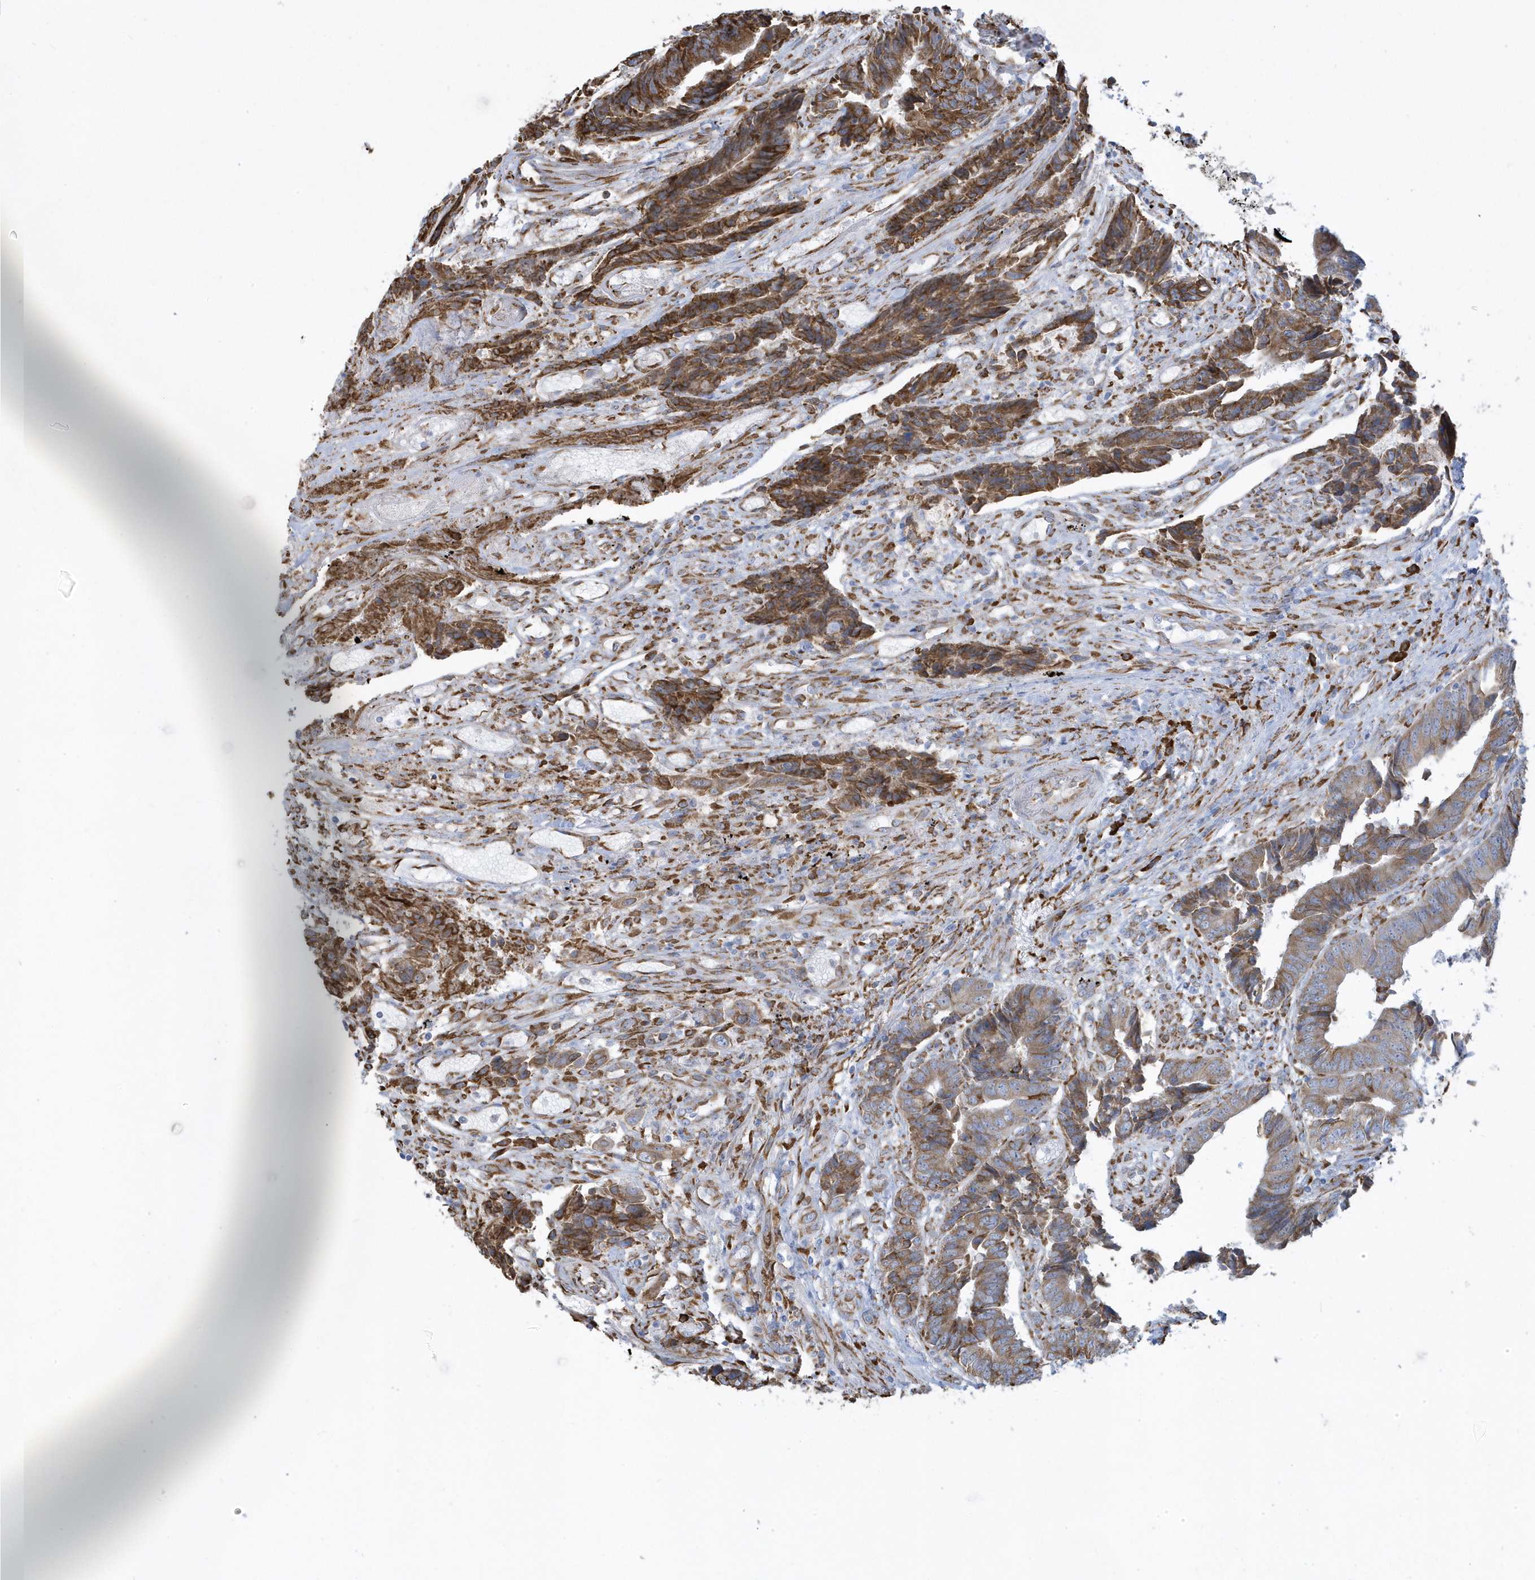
{"staining": {"intensity": "moderate", "quantity": ">75%", "location": "cytoplasmic/membranous"}, "tissue": "colorectal cancer", "cell_type": "Tumor cells", "image_type": "cancer", "snomed": [{"axis": "morphology", "description": "Adenocarcinoma, NOS"}, {"axis": "topography", "description": "Rectum"}], "caption": "IHC of human colorectal adenocarcinoma shows medium levels of moderate cytoplasmic/membranous positivity in approximately >75% of tumor cells. (DAB IHC with brightfield microscopy, high magnification).", "gene": "DCAF1", "patient": {"sex": "male", "age": 84}}